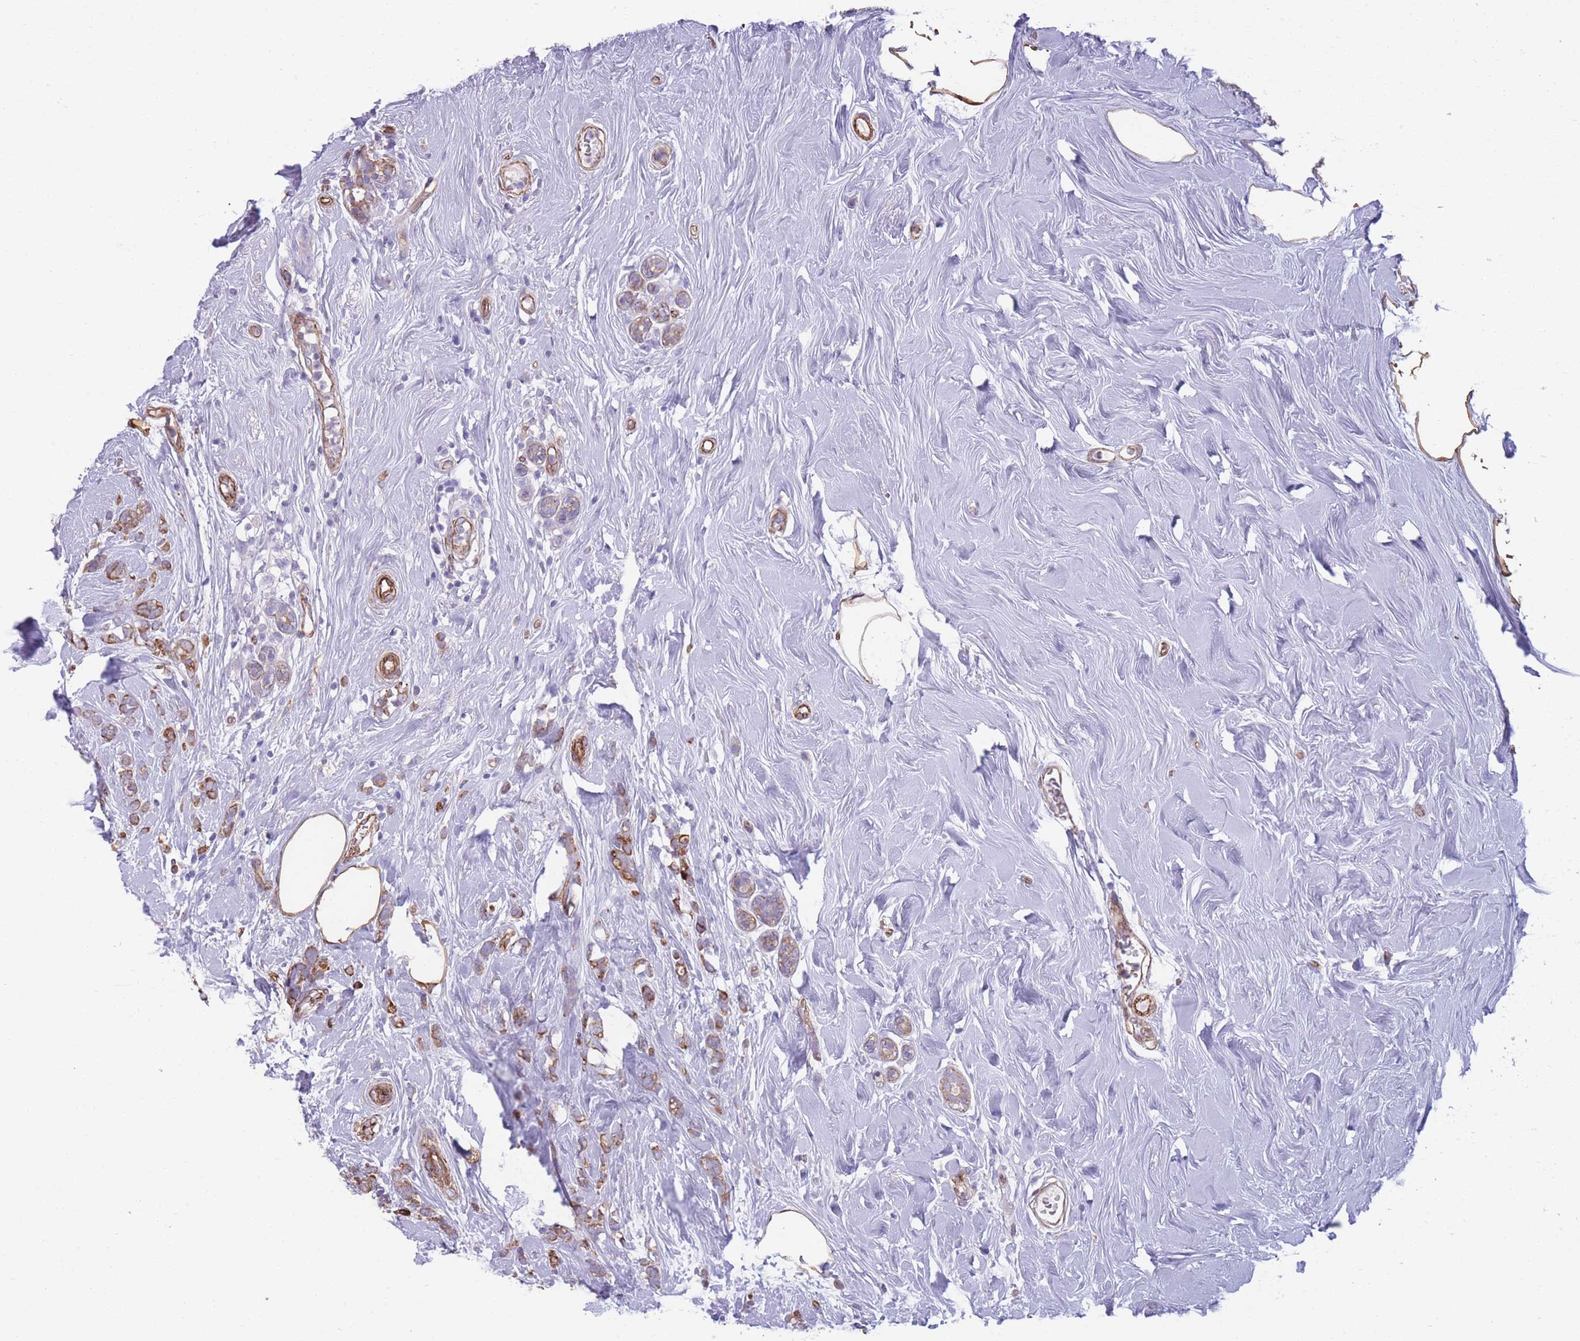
{"staining": {"intensity": "moderate", "quantity": ">75%", "location": "cytoplasmic/membranous"}, "tissue": "breast cancer", "cell_type": "Tumor cells", "image_type": "cancer", "snomed": [{"axis": "morphology", "description": "Lobular carcinoma"}, {"axis": "topography", "description": "Breast"}], "caption": "The photomicrograph shows a brown stain indicating the presence of a protein in the cytoplasmic/membranous of tumor cells in breast lobular carcinoma.", "gene": "RGS11", "patient": {"sex": "female", "age": 58}}